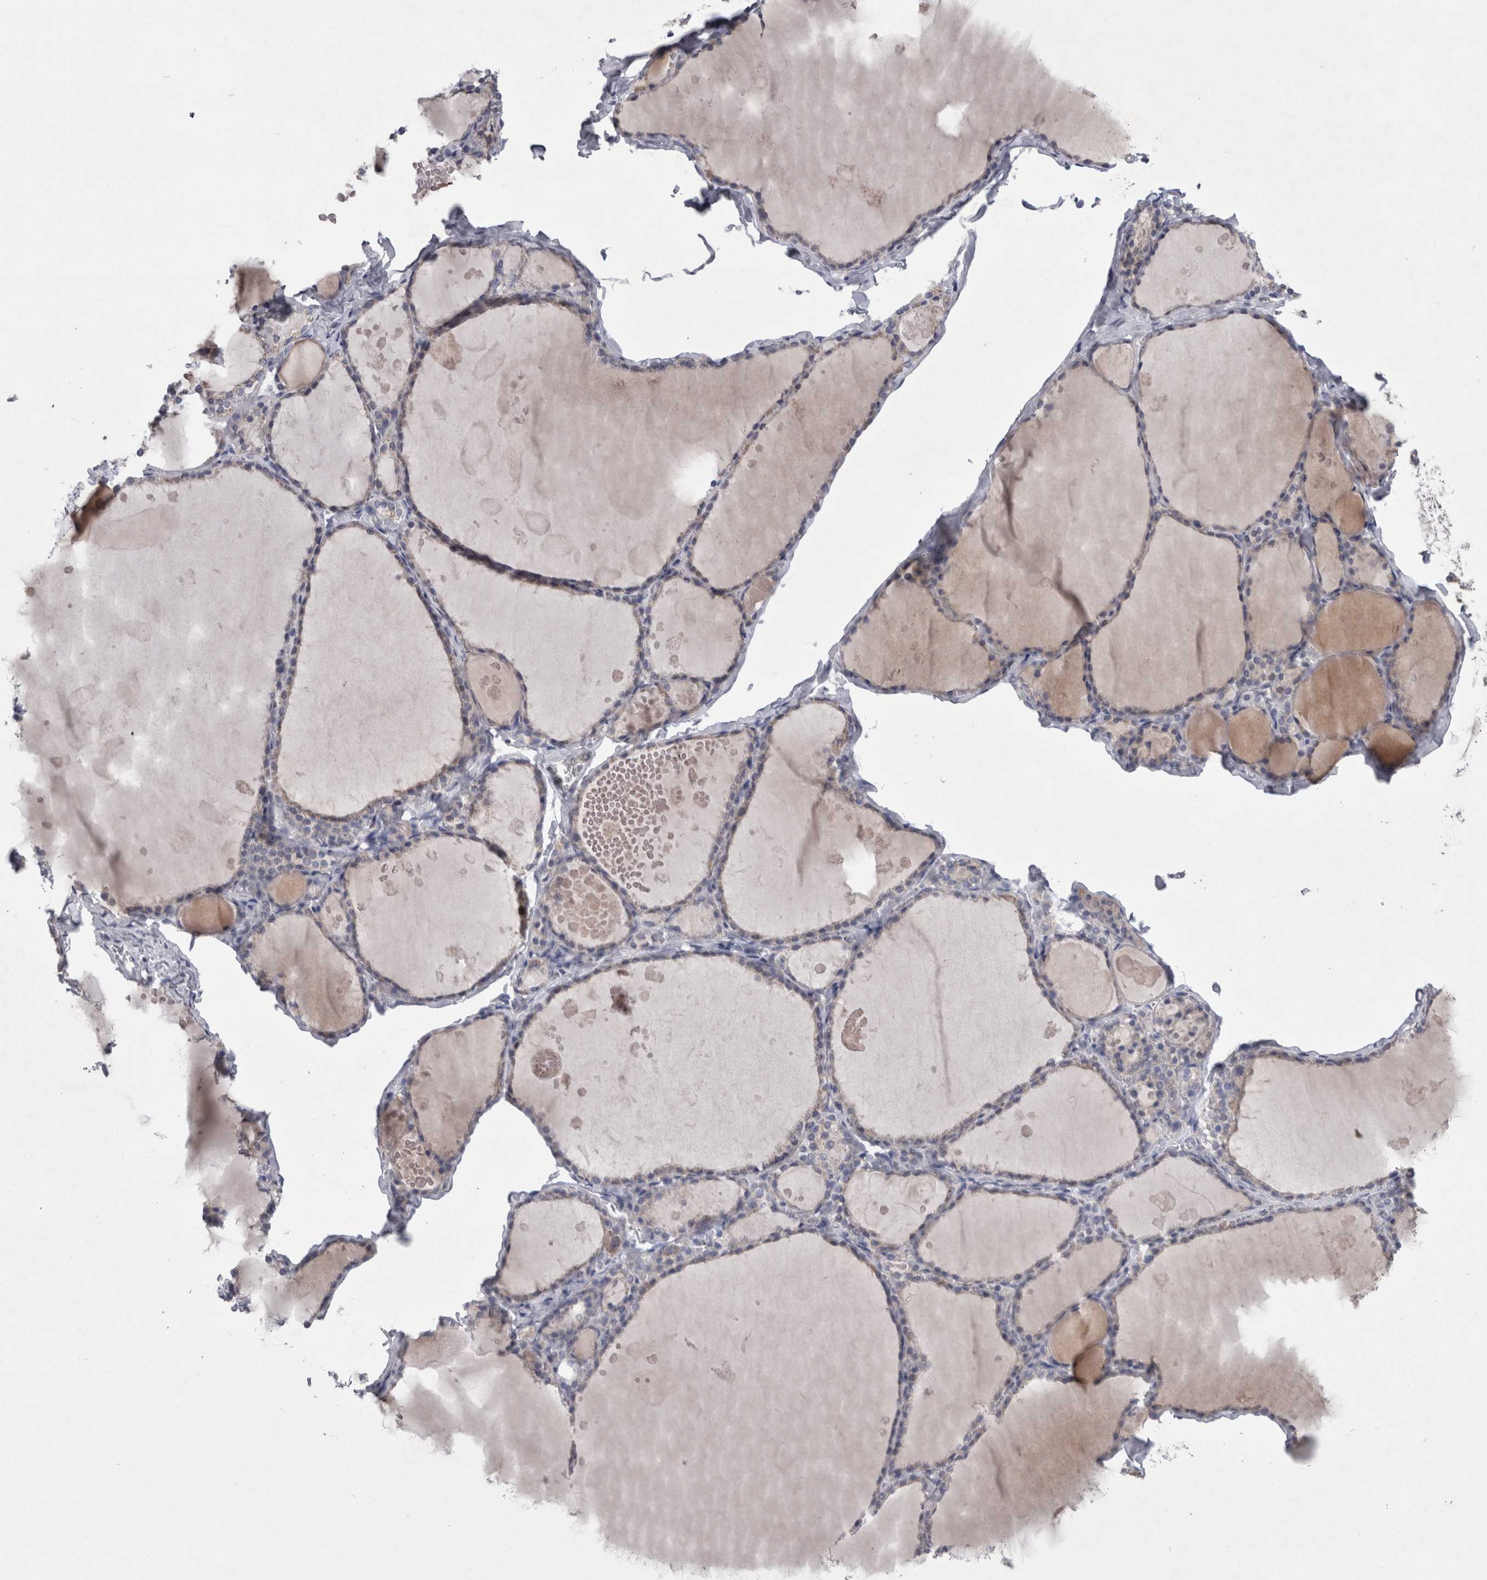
{"staining": {"intensity": "negative", "quantity": "none", "location": "none"}, "tissue": "thyroid gland", "cell_type": "Glandular cells", "image_type": "normal", "snomed": [{"axis": "morphology", "description": "Normal tissue, NOS"}, {"axis": "topography", "description": "Thyroid gland"}], "caption": "Immunohistochemistry (IHC) image of benign thyroid gland: thyroid gland stained with DAB displays no significant protein positivity in glandular cells. (Immunohistochemistry, brightfield microscopy, high magnification).", "gene": "AGMAT", "patient": {"sex": "male", "age": 56}}